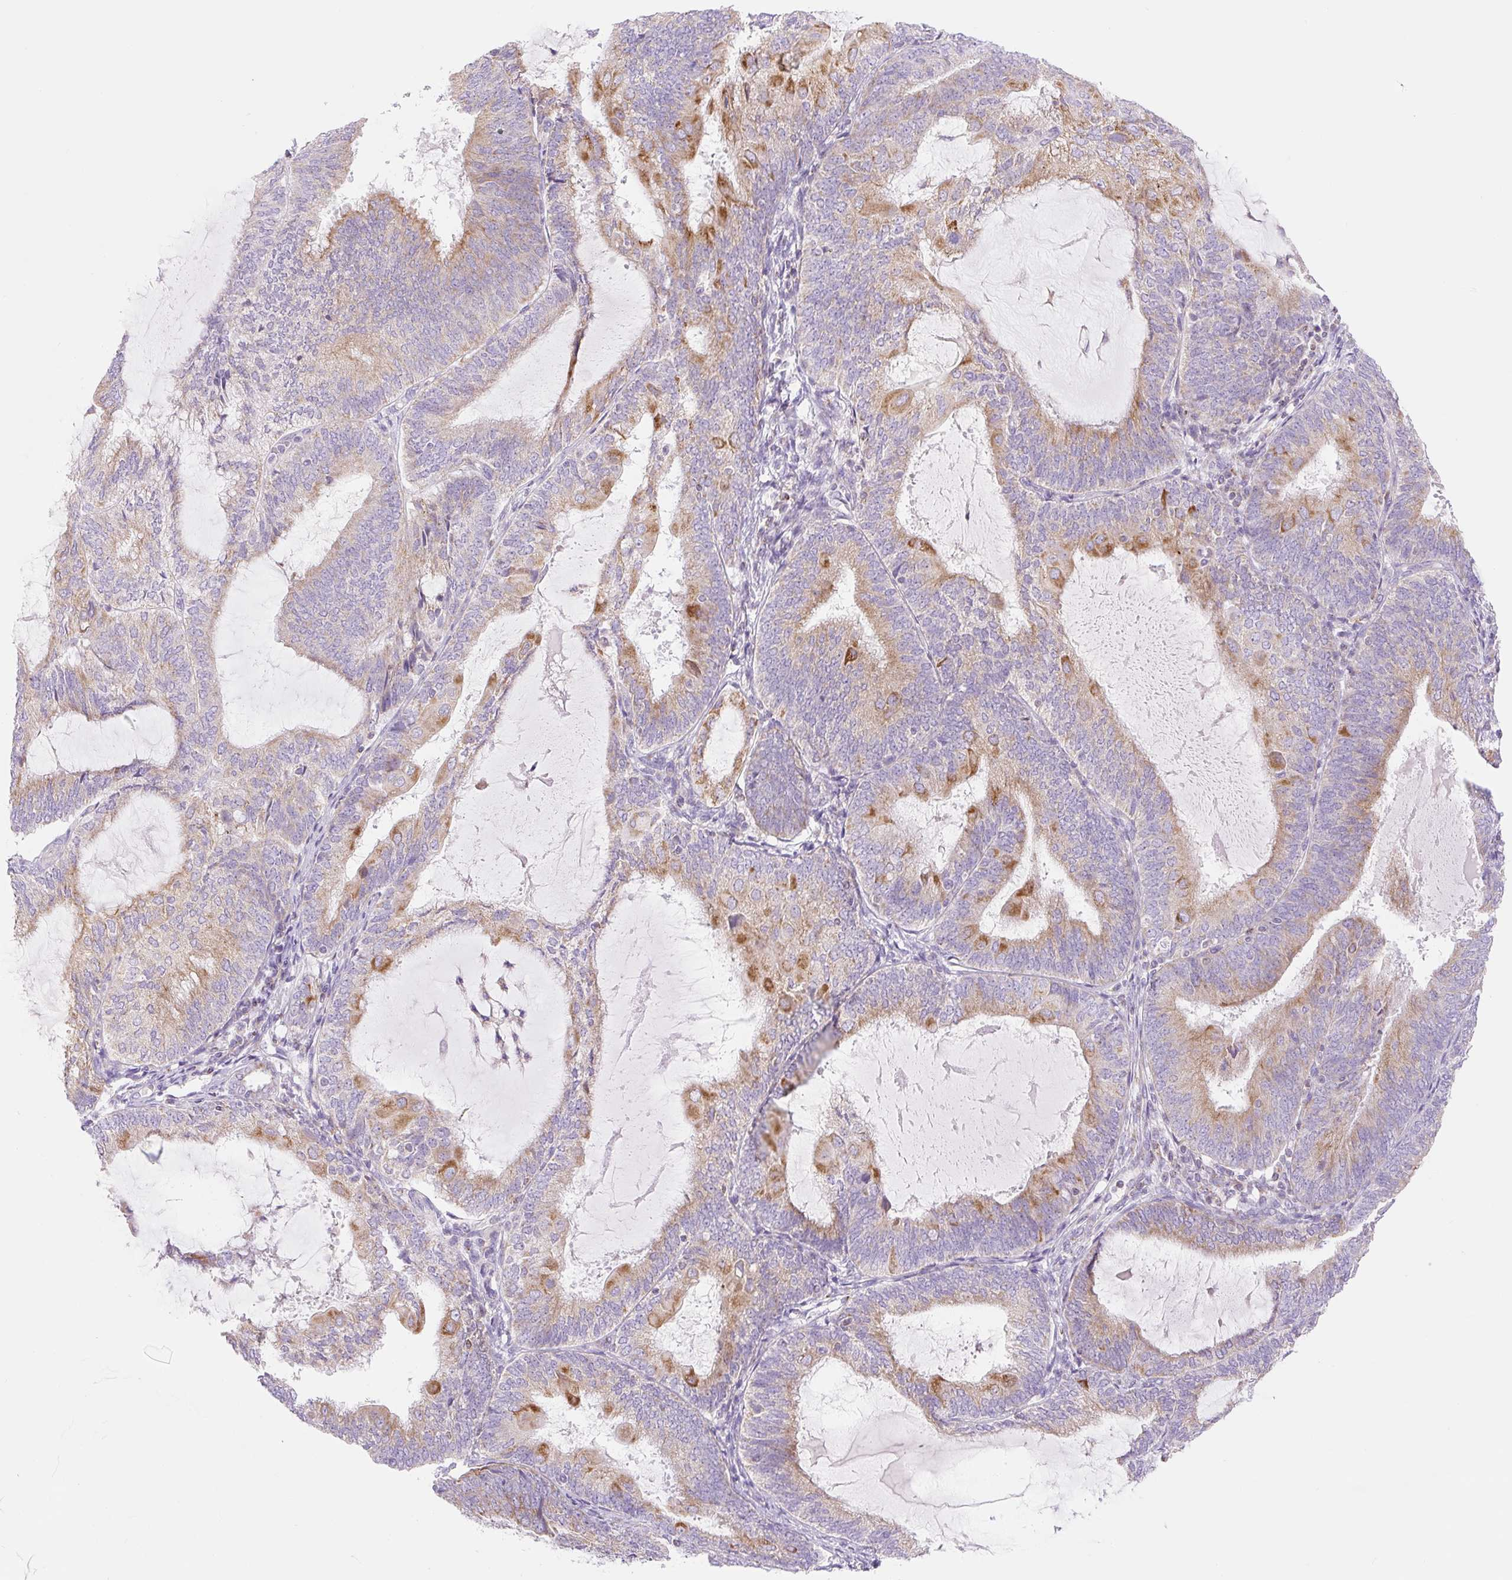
{"staining": {"intensity": "moderate", "quantity": "25%-75%", "location": "cytoplasmic/membranous"}, "tissue": "endometrial cancer", "cell_type": "Tumor cells", "image_type": "cancer", "snomed": [{"axis": "morphology", "description": "Adenocarcinoma, NOS"}, {"axis": "topography", "description": "Endometrium"}], "caption": "There is medium levels of moderate cytoplasmic/membranous staining in tumor cells of endometrial cancer, as demonstrated by immunohistochemical staining (brown color).", "gene": "FOCAD", "patient": {"sex": "female", "age": 81}}